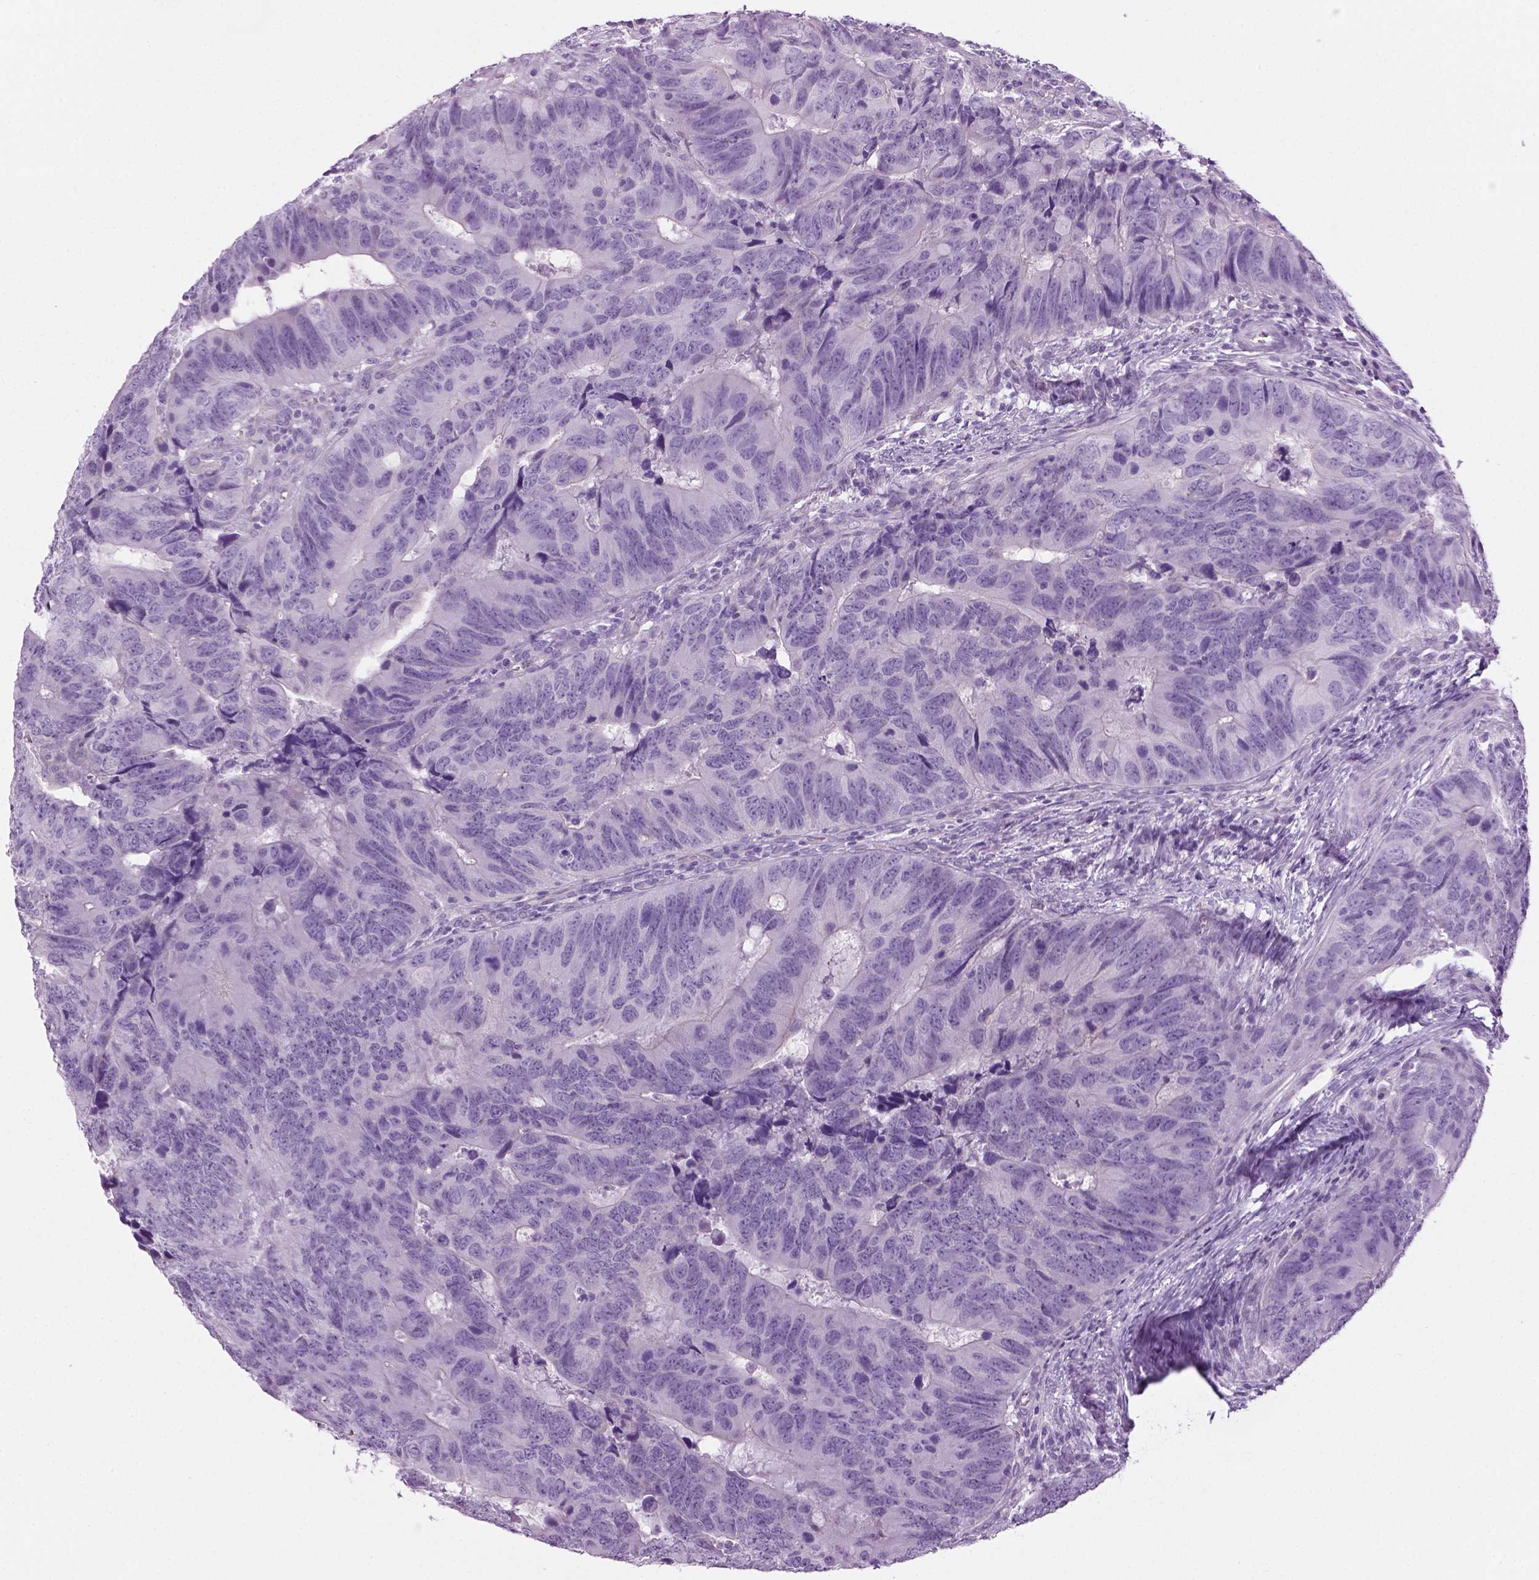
{"staining": {"intensity": "negative", "quantity": "none", "location": "none"}, "tissue": "colorectal cancer", "cell_type": "Tumor cells", "image_type": "cancer", "snomed": [{"axis": "morphology", "description": "Adenocarcinoma, NOS"}, {"axis": "topography", "description": "Colon"}], "caption": "Immunohistochemical staining of colorectal adenocarcinoma demonstrates no significant positivity in tumor cells.", "gene": "CIBAR2", "patient": {"sex": "female", "age": 82}}